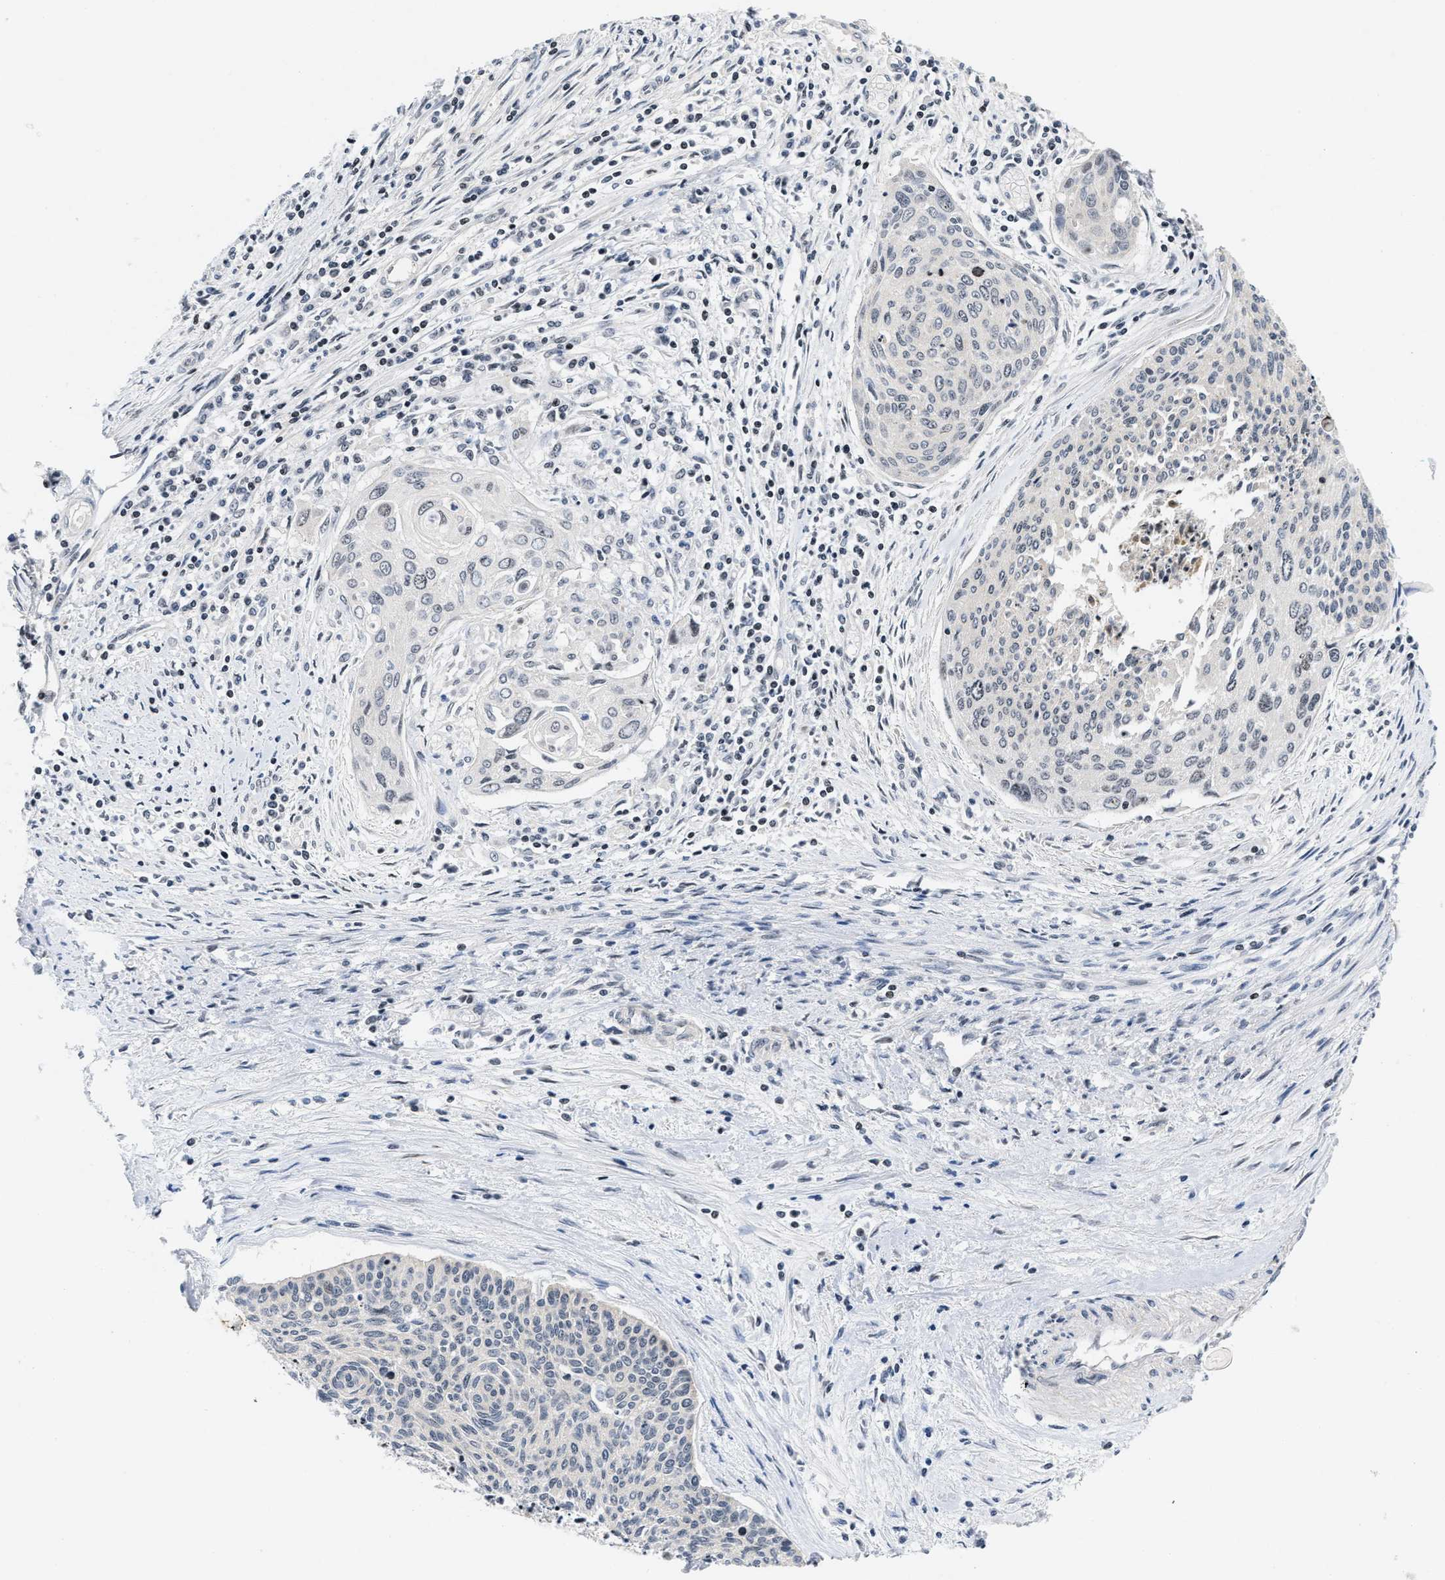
{"staining": {"intensity": "negative", "quantity": "none", "location": "none"}, "tissue": "cervical cancer", "cell_type": "Tumor cells", "image_type": "cancer", "snomed": [{"axis": "morphology", "description": "Squamous cell carcinoma, NOS"}, {"axis": "topography", "description": "Cervix"}], "caption": "Immunohistochemical staining of cervical cancer (squamous cell carcinoma) displays no significant positivity in tumor cells. (Immunohistochemistry (ihc), brightfield microscopy, high magnification).", "gene": "VIP", "patient": {"sex": "female", "age": 55}}